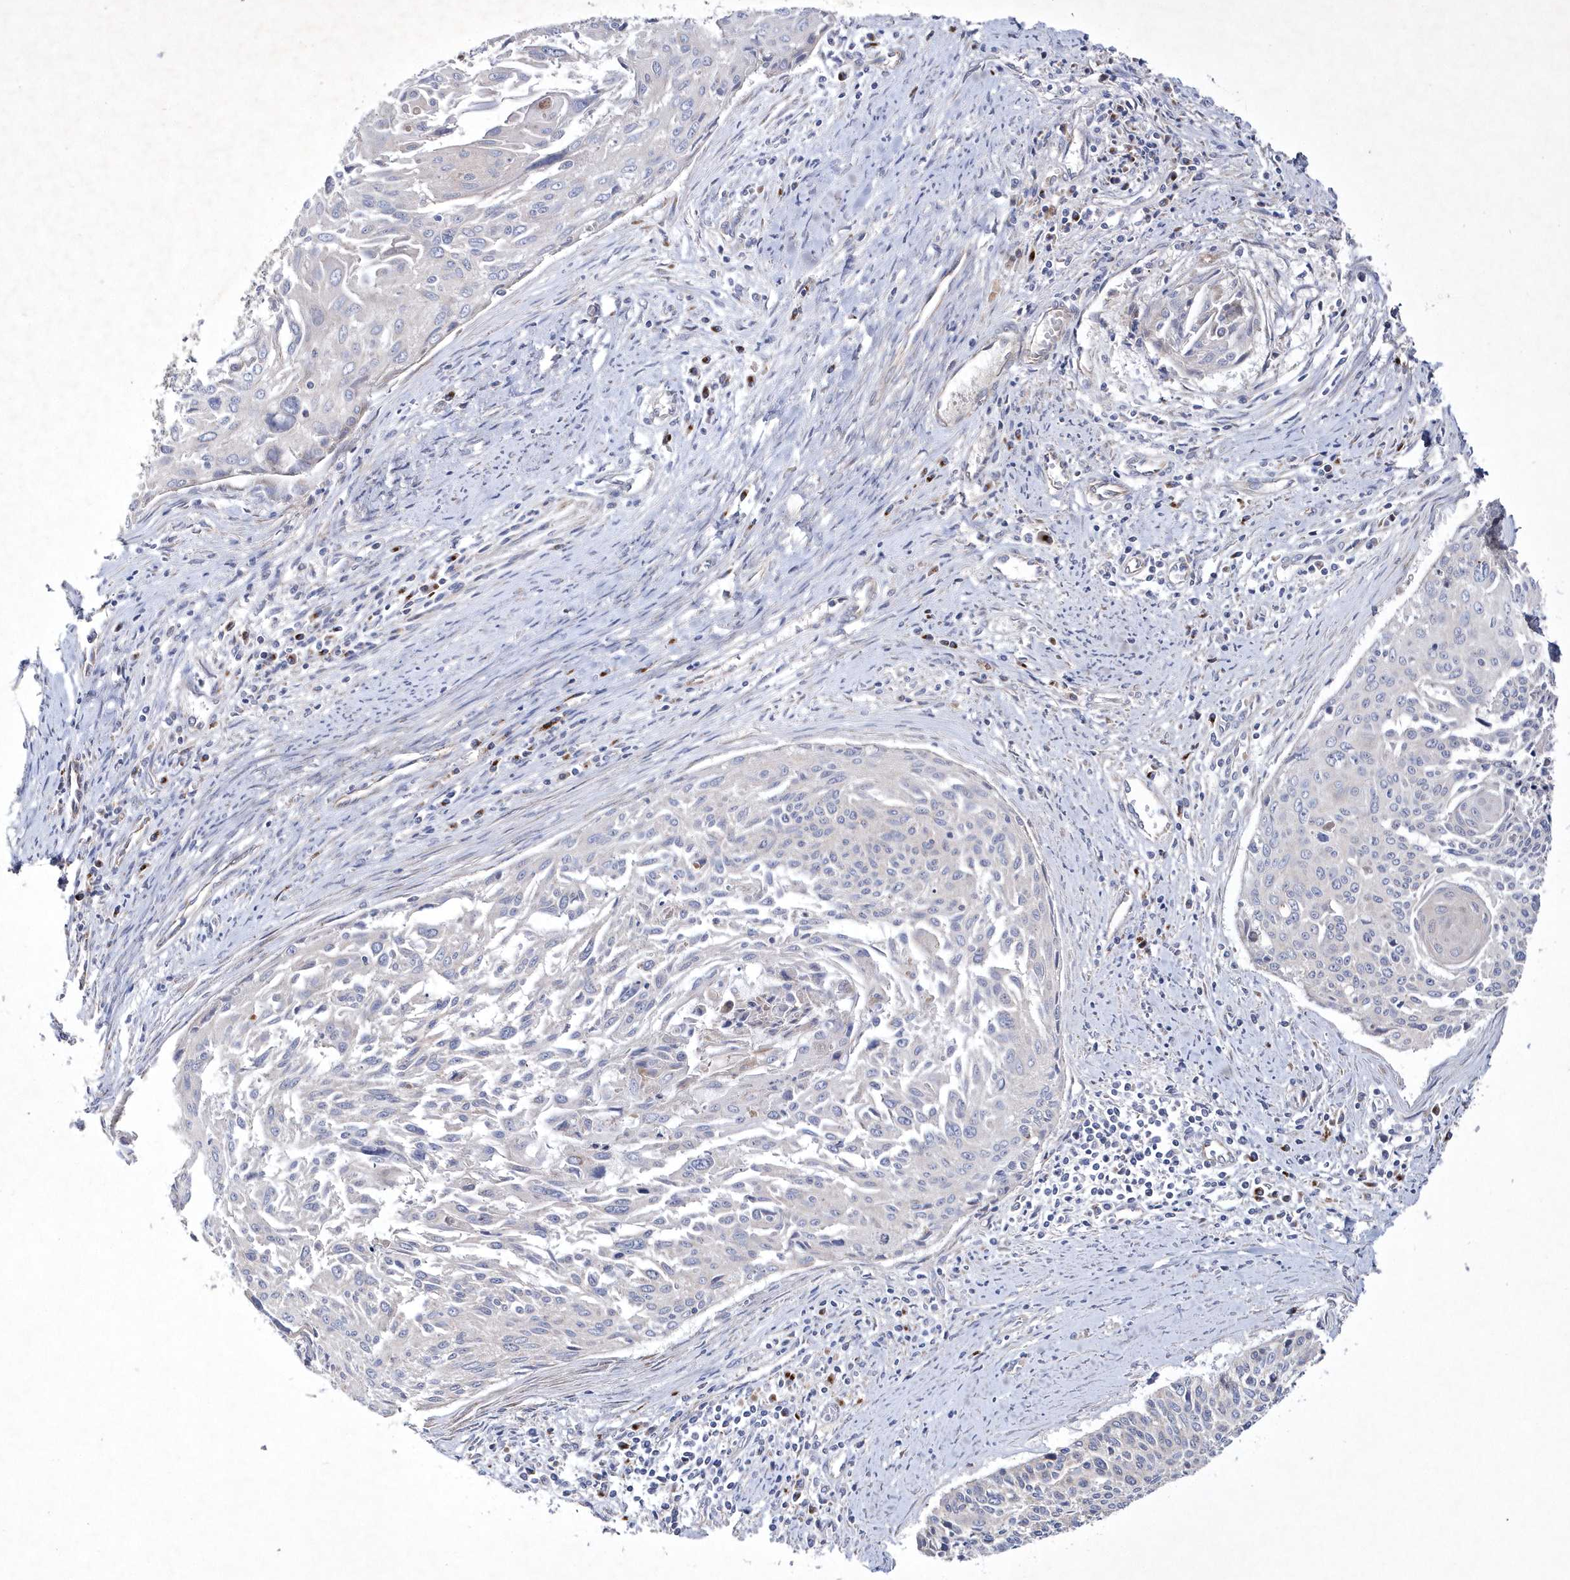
{"staining": {"intensity": "negative", "quantity": "none", "location": "none"}, "tissue": "cervical cancer", "cell_type": "Tumor cells", "image_type": "cancer", "snomed": [{"axis": "morphology", "description": "Squamous cell carcinoma, NOS"}, {"axis": "topography", "description": "Cervix"}], "caption": "Tumor cells are negative for protein expression in human squamous cell carcinoma (cervical).", "gene": "METTL8", "patient": {"sex": "female", "age": 55}}